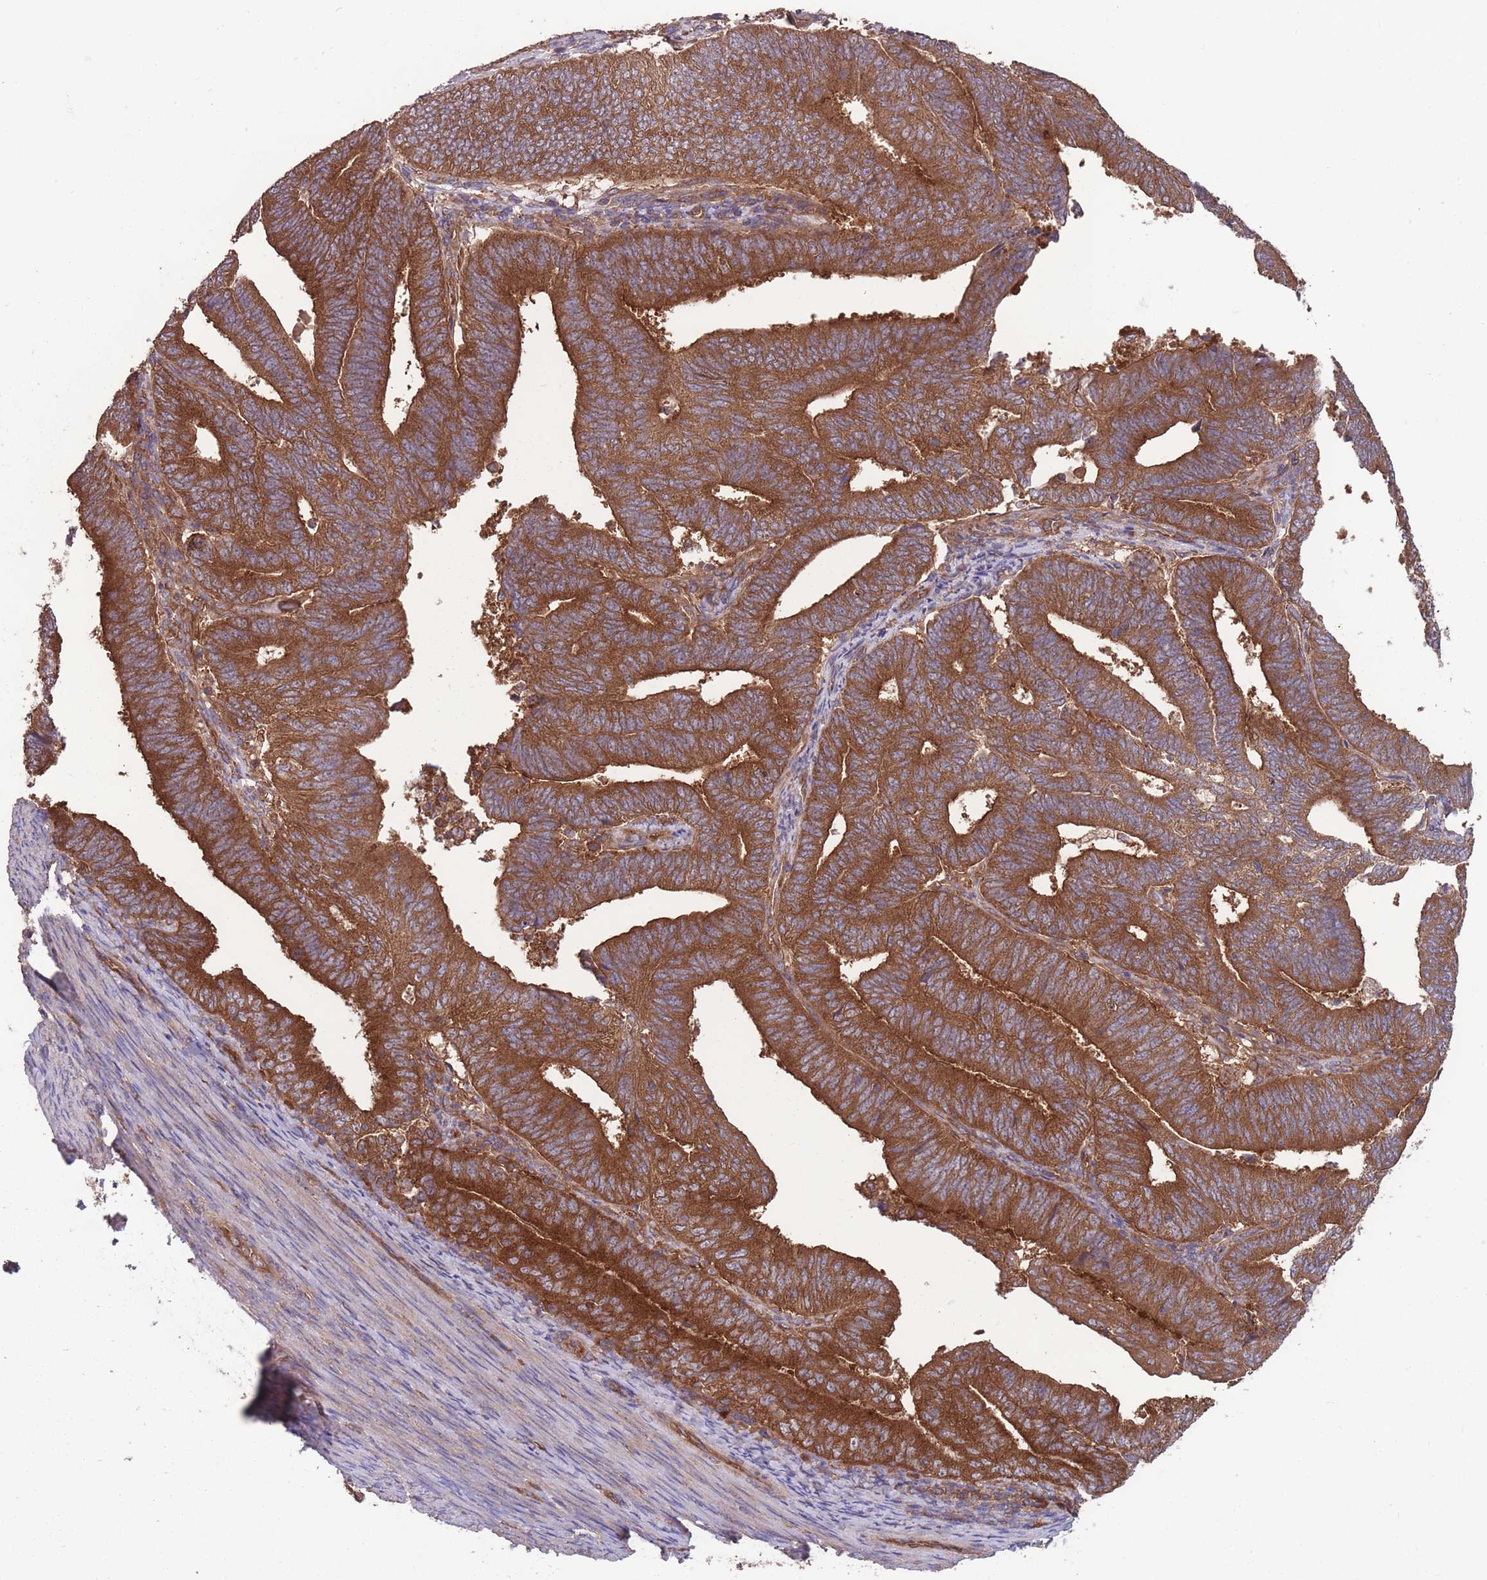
{"staining": {"intensity": "strong", "quantity": ">75%", "location": "cytoplasmic/membranous"}, "tissue": "endometrial cancer", "cell_type": "Tumor cells", "image_type": "cancer", "snomed": [{"axis": "morphology", "description": "Adenocarcinoma, NOS"}, {"axis": "topography", "description": "Endometrium"}], "caption": "A photomicrograph showing strong cytoplasmic/membranous staining in about >75% of tumor cells in endometrial cancer, as visualized by brown immunohistochemical staining.", "gene": "ZPR1", "patient": {"sex": "female", "age": 70}}